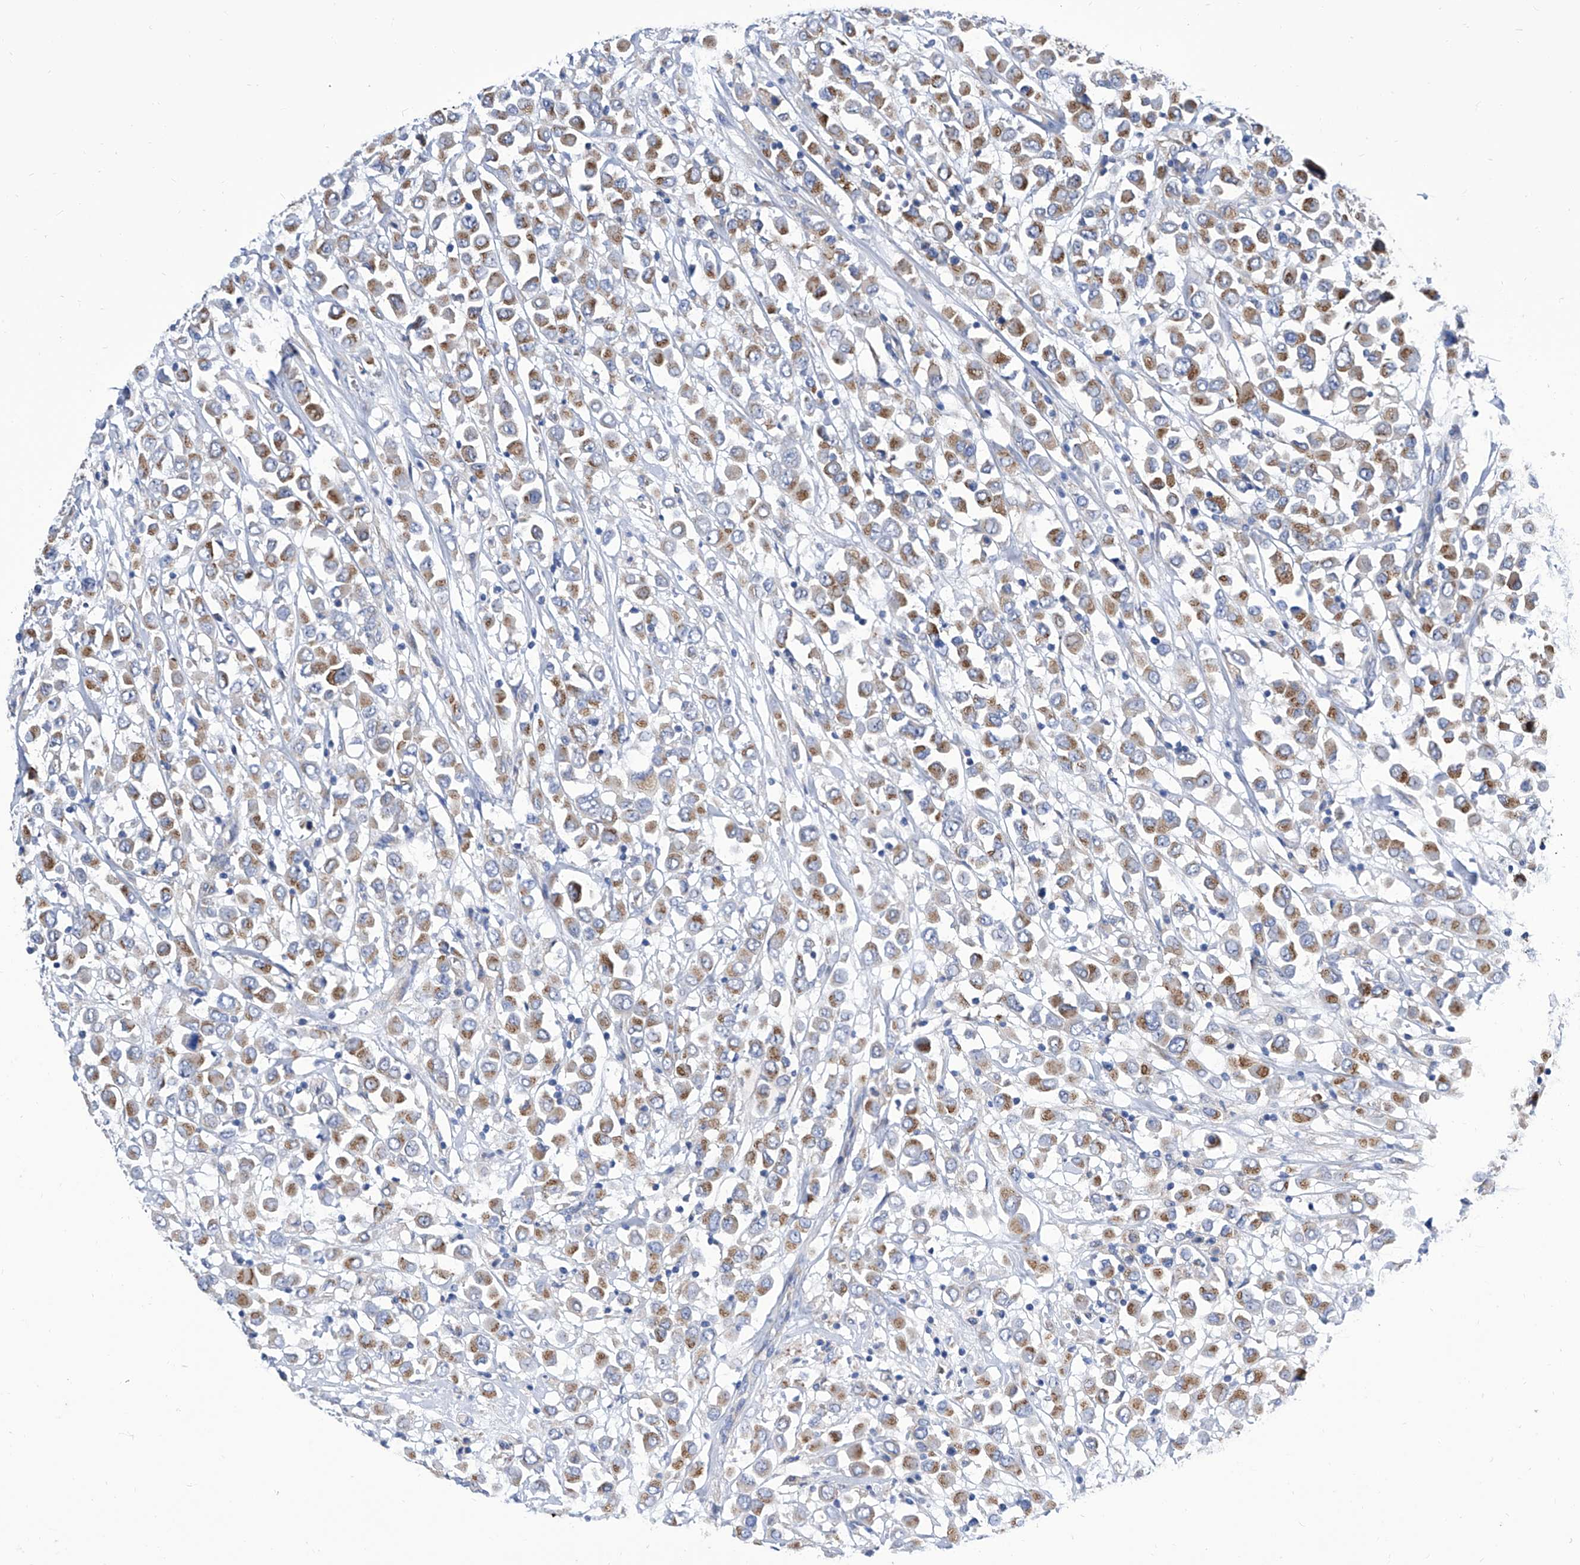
{"staining": {"intensity": "moderate", "quantity": ">75%", "location": "cytoplasmic/membranous"}, "tissue": "breast cancer", "cell_type": "Tumor cells", "image_type": "cancer", "snomed": [{"axis": "morphology", "description": "Duct carcinoma"}, {"axis": "topography", "description": "Breast"}], "caption": "Intraductal carcinoma (breast) tissue reveals moderate cytoplasmic/membranous positivity in about >75% of tumor cells", "gene": "TJAP1", "patient": {"sex": "female", "age": 61}}